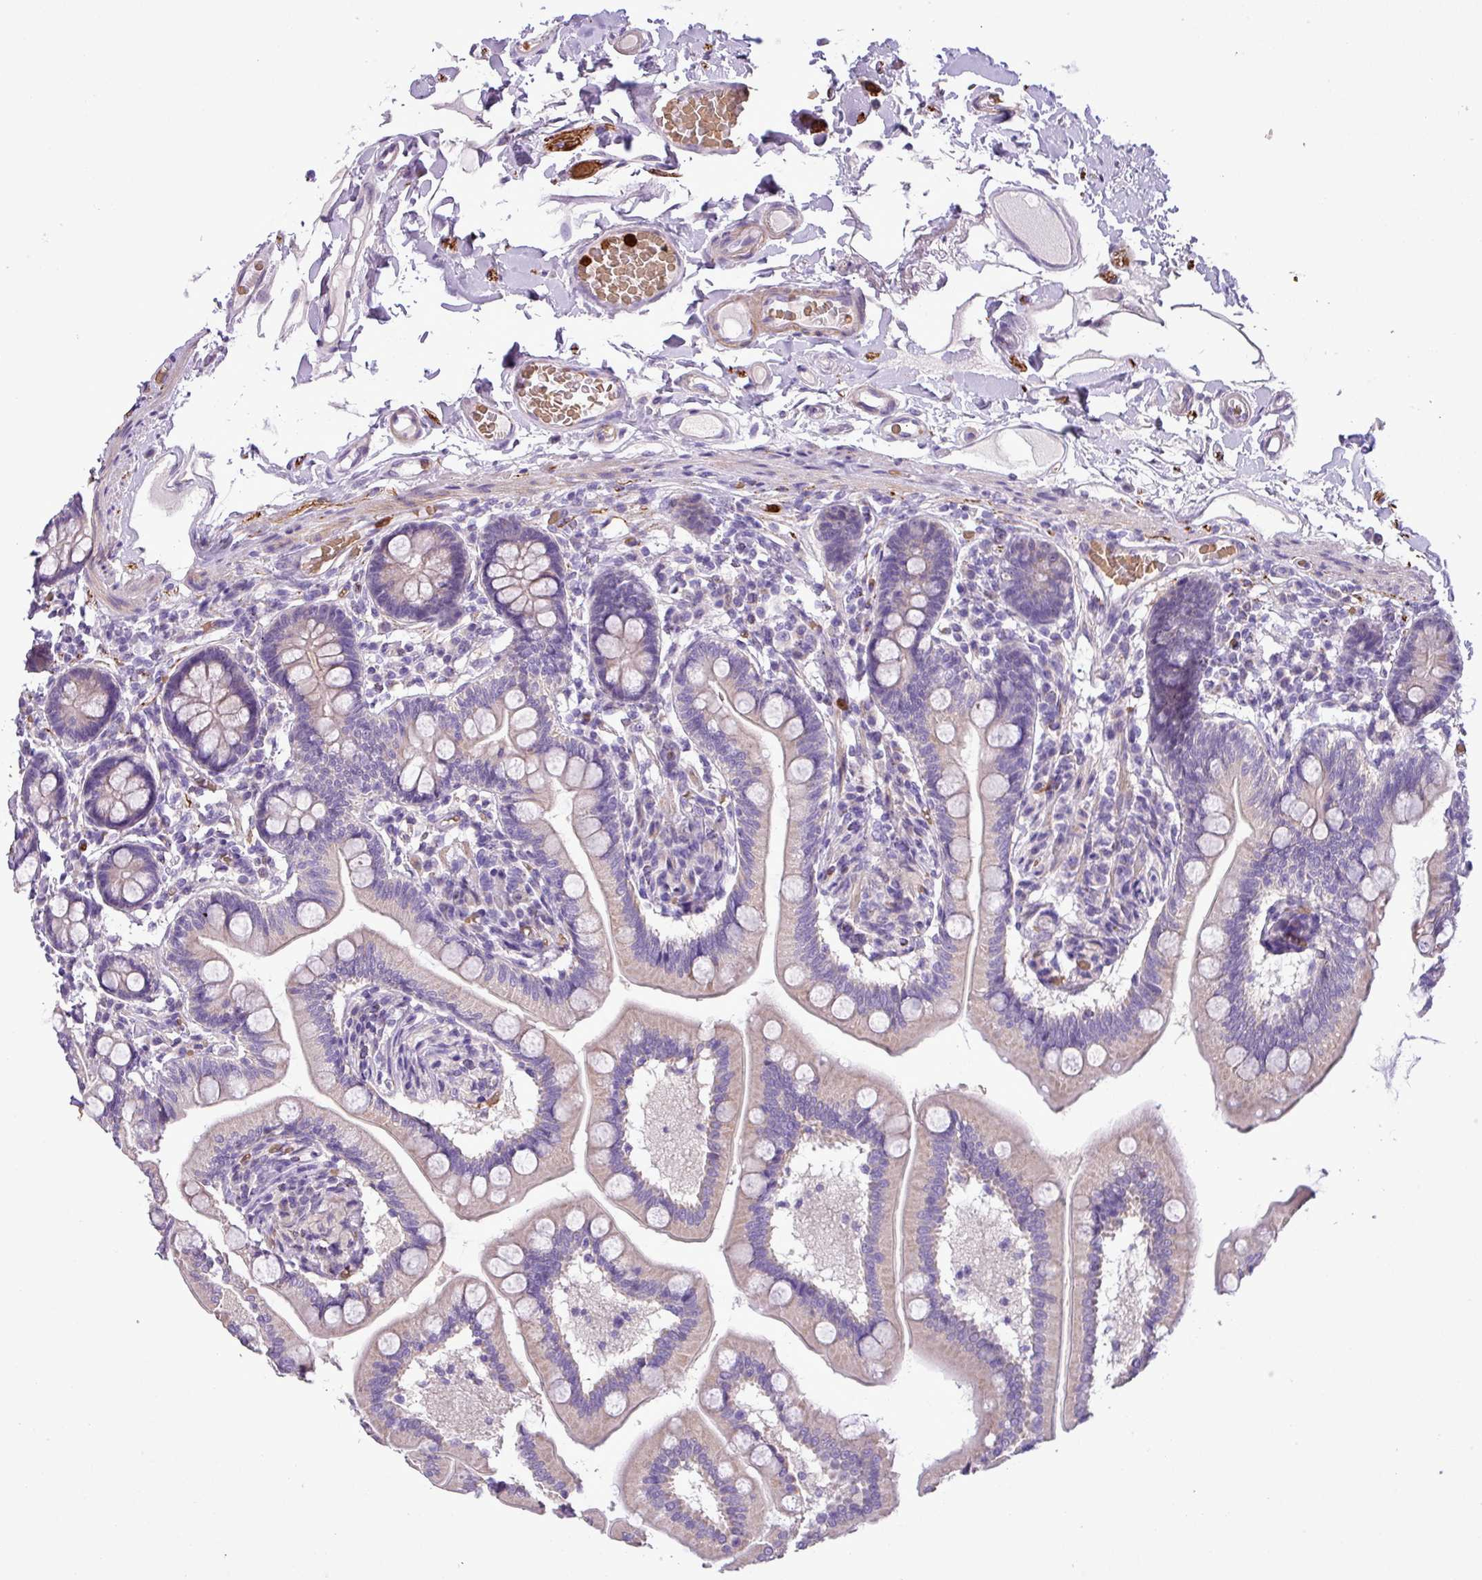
{"staining": {"intensity": "weak", "quantity": "25%-75%", "location": "cytoplasmic/membranous"}, "tissue": "small intestine", "cell_type": "Glandular cells", "image_type": "normal", "snomed": [{"axis": "morphology", "description": "Normal tissue, NOS"}, {"axis": "topography", "description": "Small intestine"}], "caption": "Immunohistochemistry (IHC) of normal small intestine shows low levels of weak cytoplasmic/membranous expression in approximately 25%-75% of glandular cells. Using DAB (3,3'-diaminobenzidine) (brown) and hematoxylin (blue) stains, captured at high magnification using brightfield microscopy.", "gene": "MGAT4B", "patient": {"sex": "female", "age": 64}}